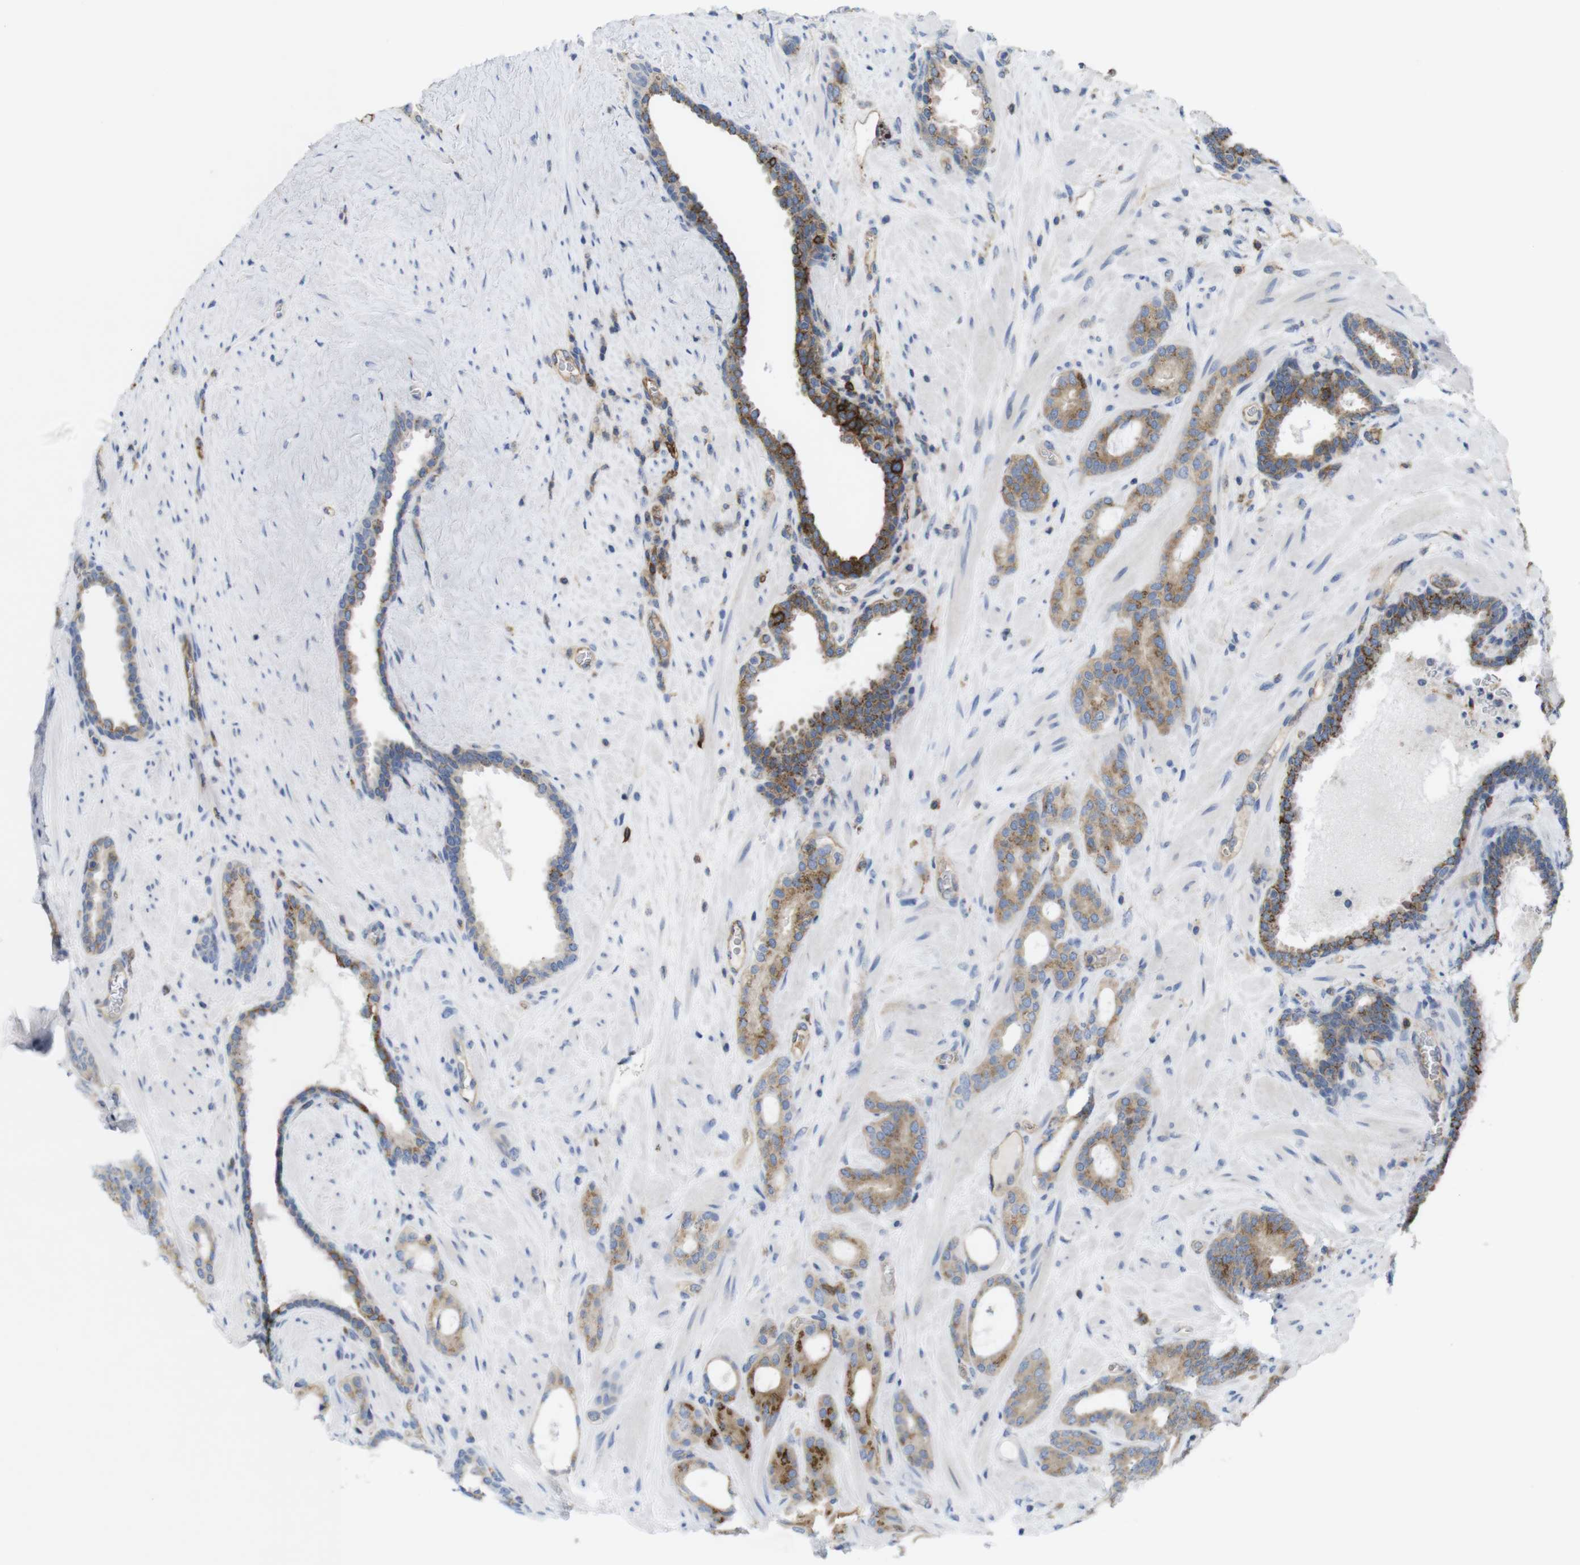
{"staining": {"intensity": "moderate", "quantity": ">75%", "location": "cytoplasmic/membranous"}, "tissue": "prostate cancer", "cell_type": "Tumor cells", "image_type": "cancer", "snomed": [{"axis": "morphology", "description": "Adenocarcinoma, Low grade"}, {"axis": "topography", "description": "Prostate"}], "caption": "Immunohistochemistry micrograph of neoplastic tissue: prostate cancer stained using IHC displays medium levels of moderate protein expression localized specifically in the cytoplasmic/membranous of tumor cells, appearing as a cytoplasmic/membranous brown color.", "gene": "CCR6", "patient": {"sex": "male", "age": 63}}